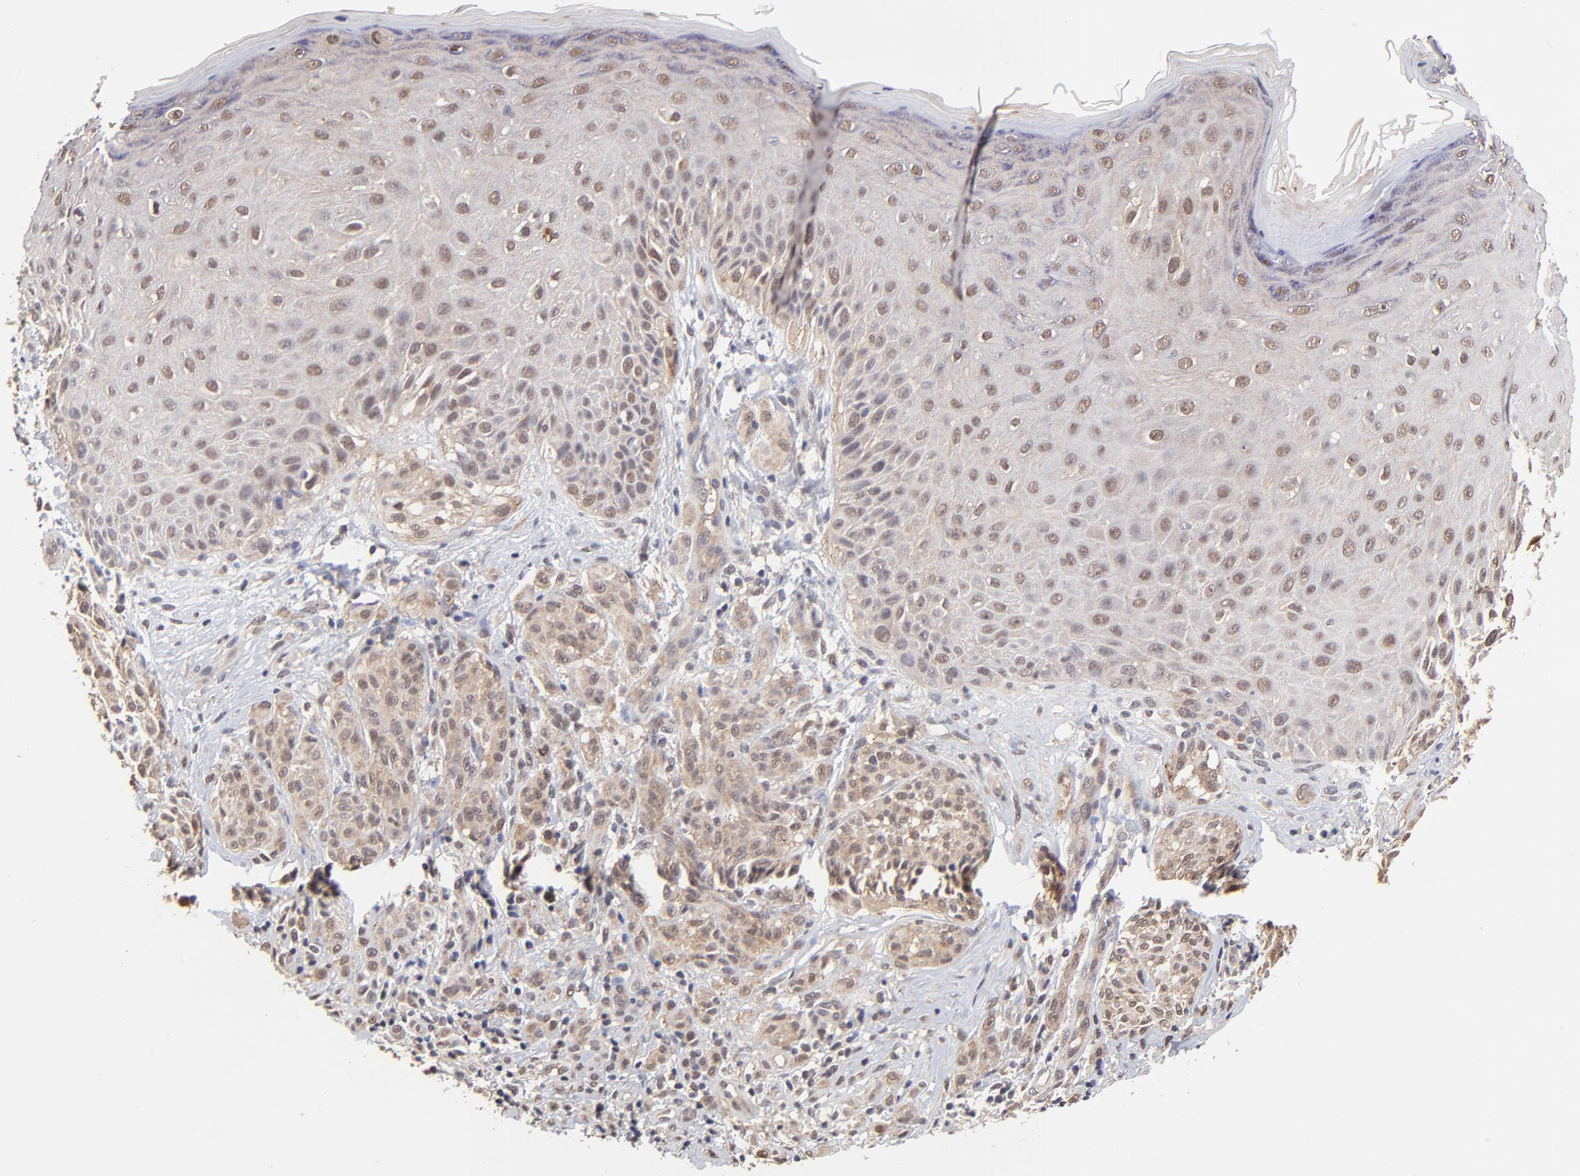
{"staining": {"intensity": "weak", "quantity": "<25%", "location": "cytoplasmic/membranous,nuclear"}, "tissue": "melanoma", "cell_type": "Tumor cells", "image_type": "cancer", "snomed": [{"axis": "morphology", "description": "Malignant melanoma, NOS"}, {"axis": "topography", "description": "Skin"}], "caption": "Immunohistochemistry (IHC) of malignant melanoma reveals no staining in tumor cells.", "gene": "PSMC4", "patient": {"sex": "male", "age": 57}}